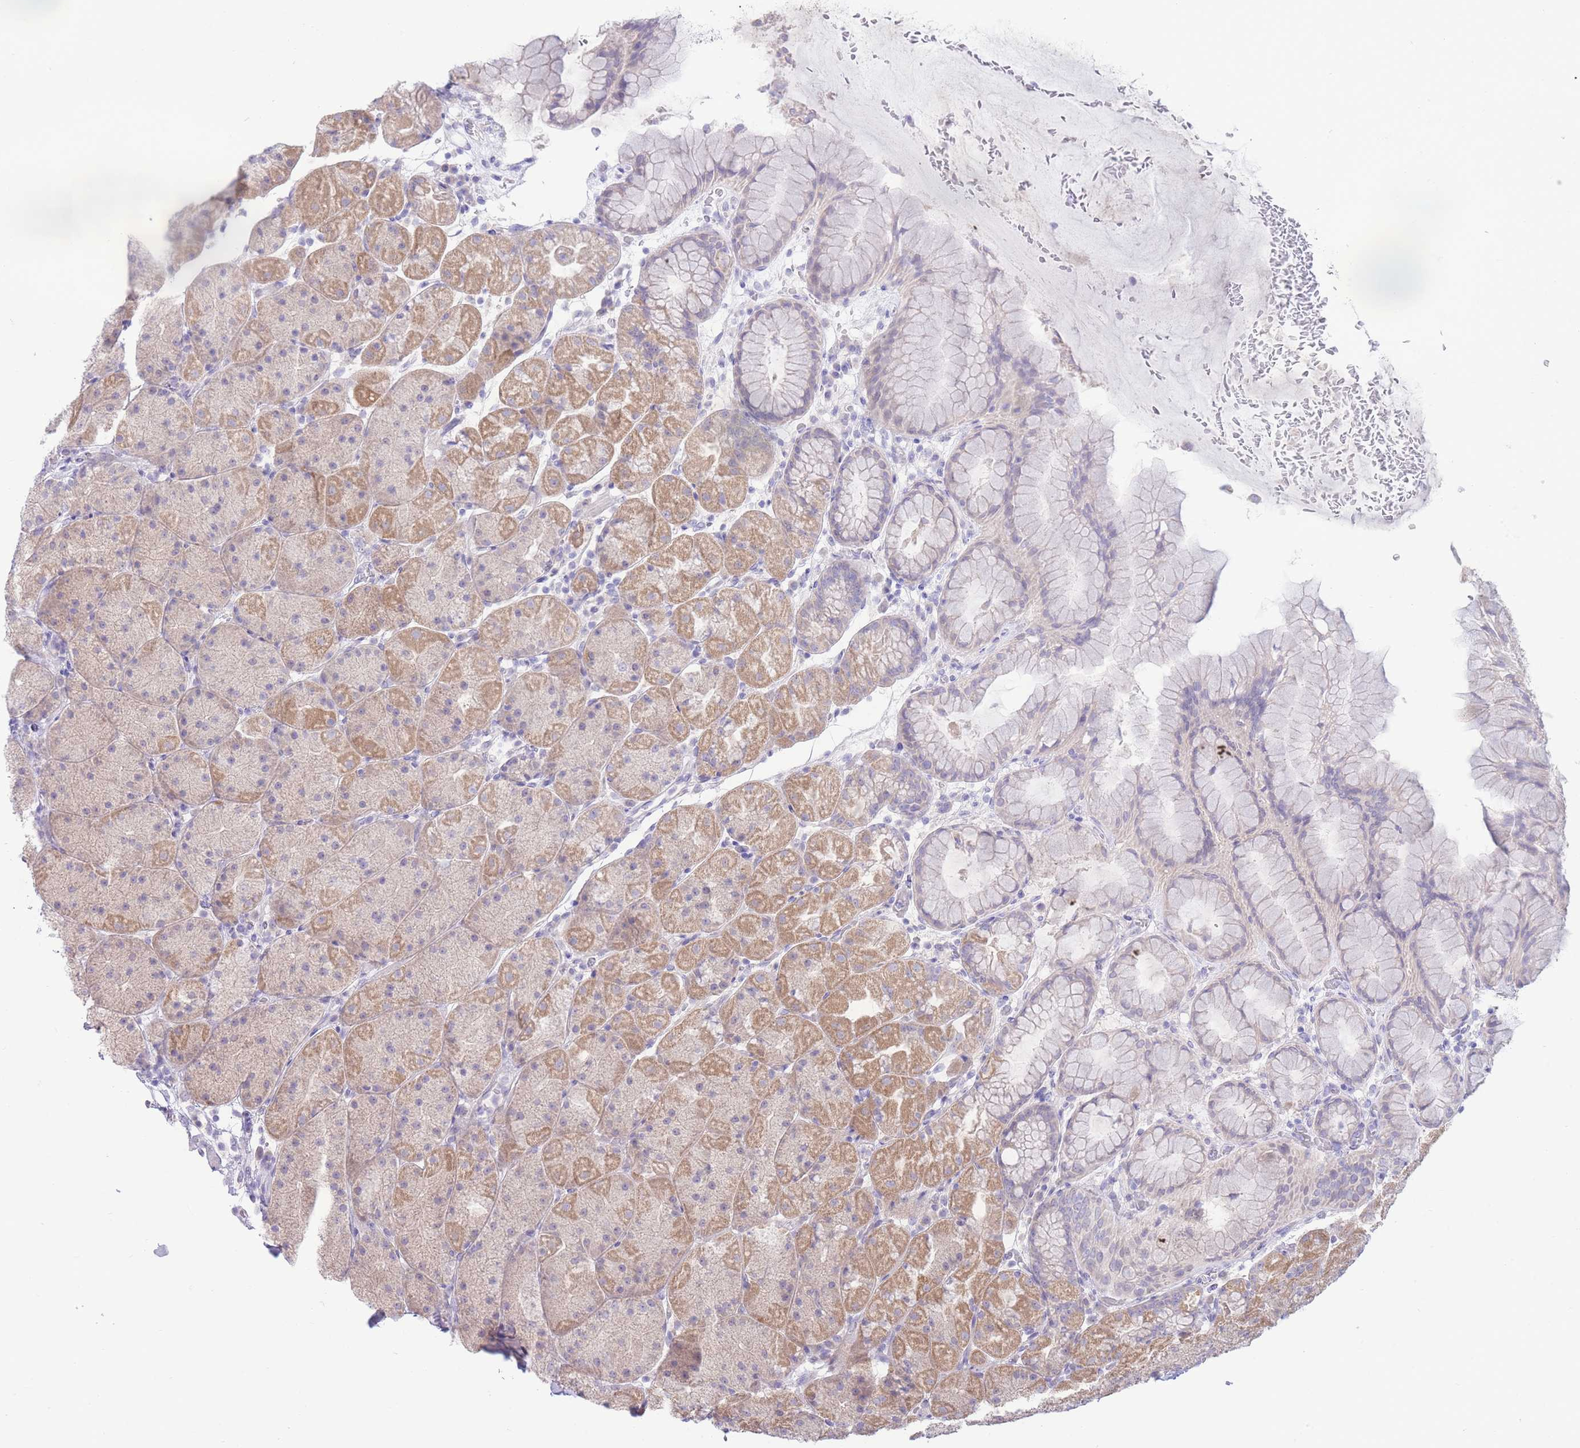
{"staining": {"intensity": "weak", "quantity": "25%-75%", "location": "cytoplasmic/membranous"}, "tissue": "stomach", "cell_type": "Glandular cells", "image_type": "normal", "snomed": [{"axis": "morphology", "description": "Normal tissue, NOS"}, {"axis": "topography", "description": "Stomach, upper"}, {"axis": "topography", "description": "Stomach, lower"}], "caption": "Protein staining shows weak cytoplasmic/membranous staining in approximately 25%-75% of glandular cells in benign stomach. (Brightfield microscopy of DAB IHC at high magnification).", "gene": "FAH", "patient": {"sex": "male", "age": 67}}